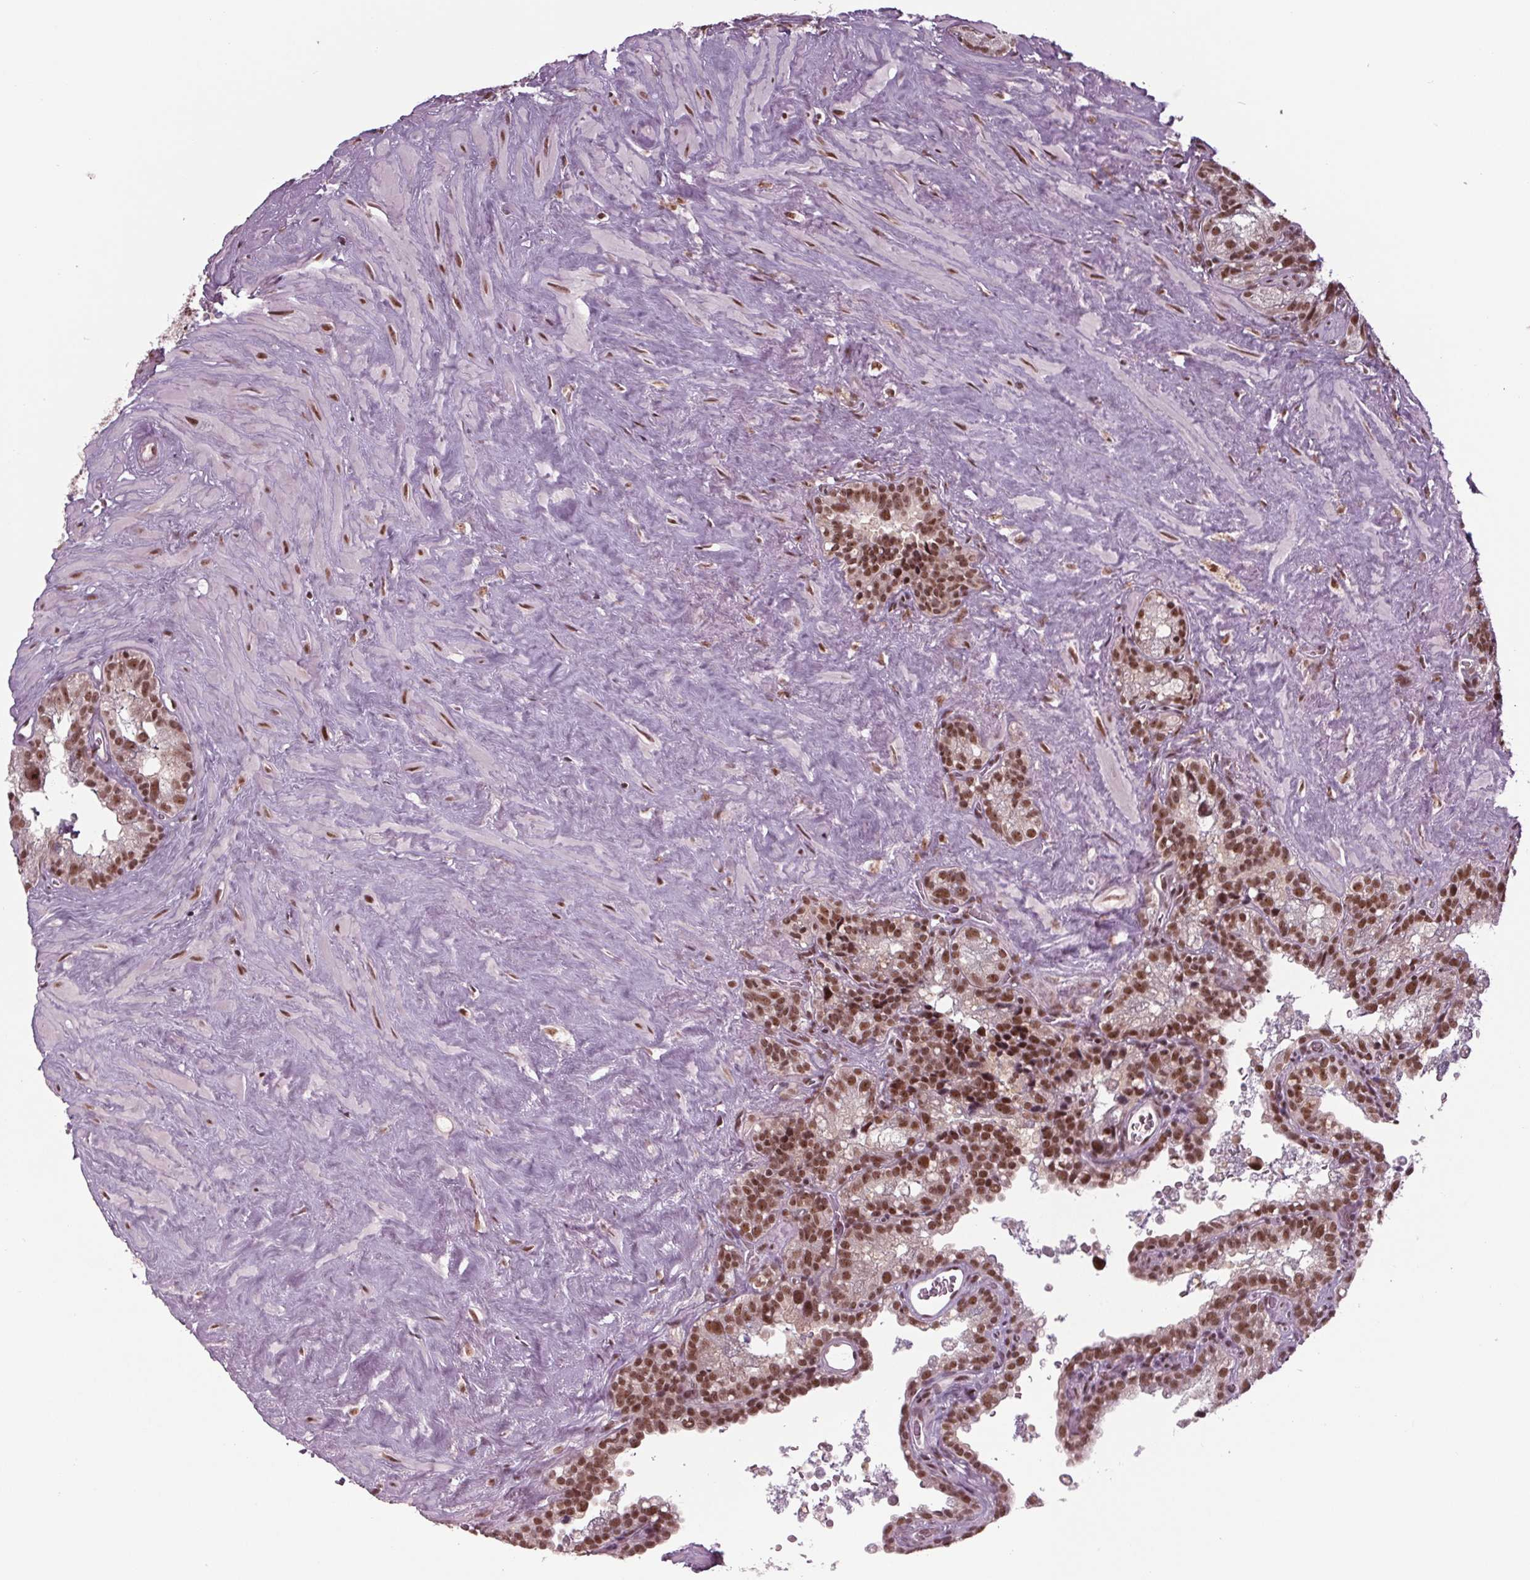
{"staining": {"intensity": "strong", "quantity": ">75%", "location": "nuclear"}, "tissue": "seminal vesicle", "cell_type": "Glandular cells", "image_type": "normal", "snomed": [{"axis": "morphology", "description": "Normal tissue, NOS"}, {"axis": "topography", "description": "Prostate"}, {"axis": "topography", "description": "Seminal veicle"}], "caption": "Glandular cells exhibit high levels of strong nuclear staining in approximately >75% of cells in normal seminal vesicle. (DAB (3,3'-diaminobenzidine) IHC with brightfield microscopy, high magnification).", "gene": "DDX41", "patient": {"sex": "male", "age": 71}}